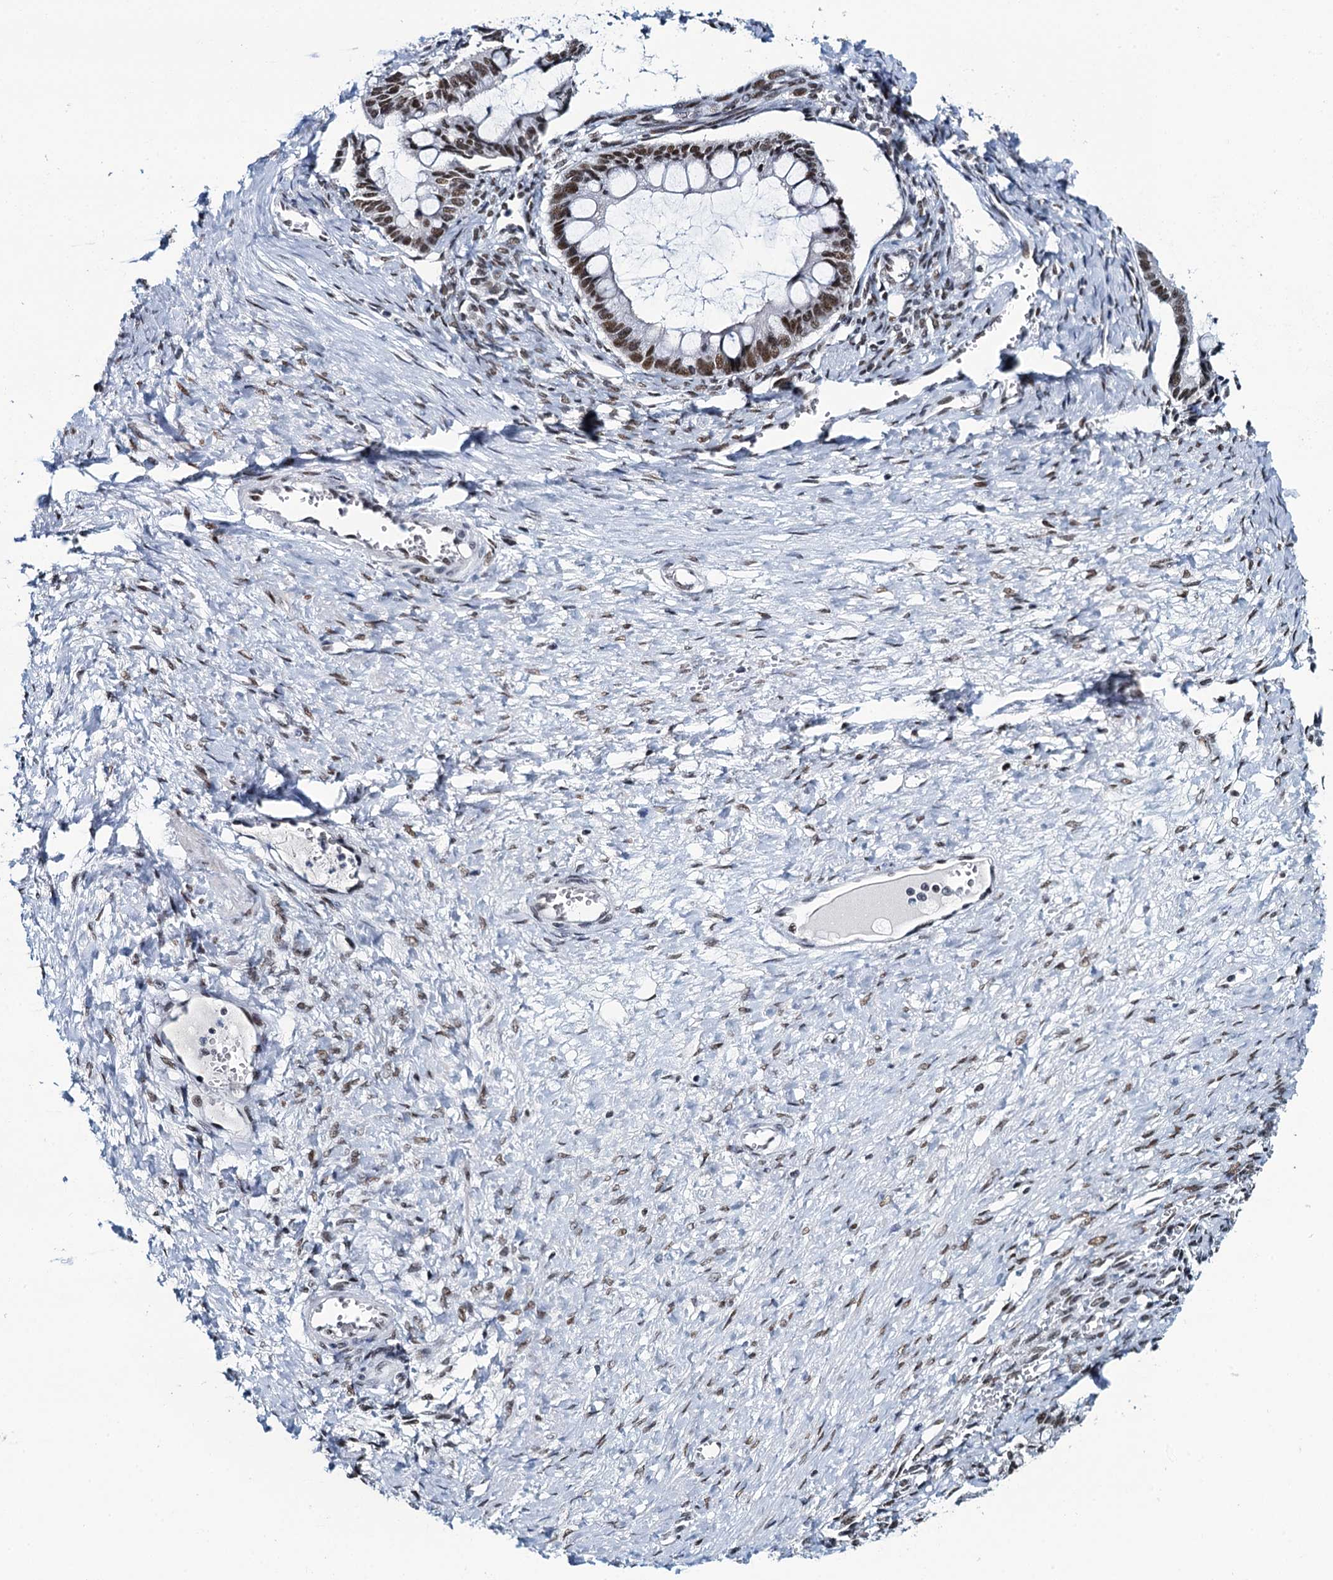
{"staining": {"intensity": "moderate", "quantity": ">75%", "location": "nuclear"}, "tissue": "ovarian cancer", "cell_type": "Tumor cells", "image_type": "cancer", "snomed": [{"axis": "morphology", "description": "Cystadenocarcinoma, mucinous, NOS"}, {"axis": "topography", "description": "Ovary"}], "caption": "There is medium levels of moderate nuclear staining in tumor cells of mucinous cystadenocarcinoma (ovarian), as demonstrated by immunohistochemical staining (brown color).", "gene": "HNRNPUL2", "patient": {"sex": "female", "age": 73}}